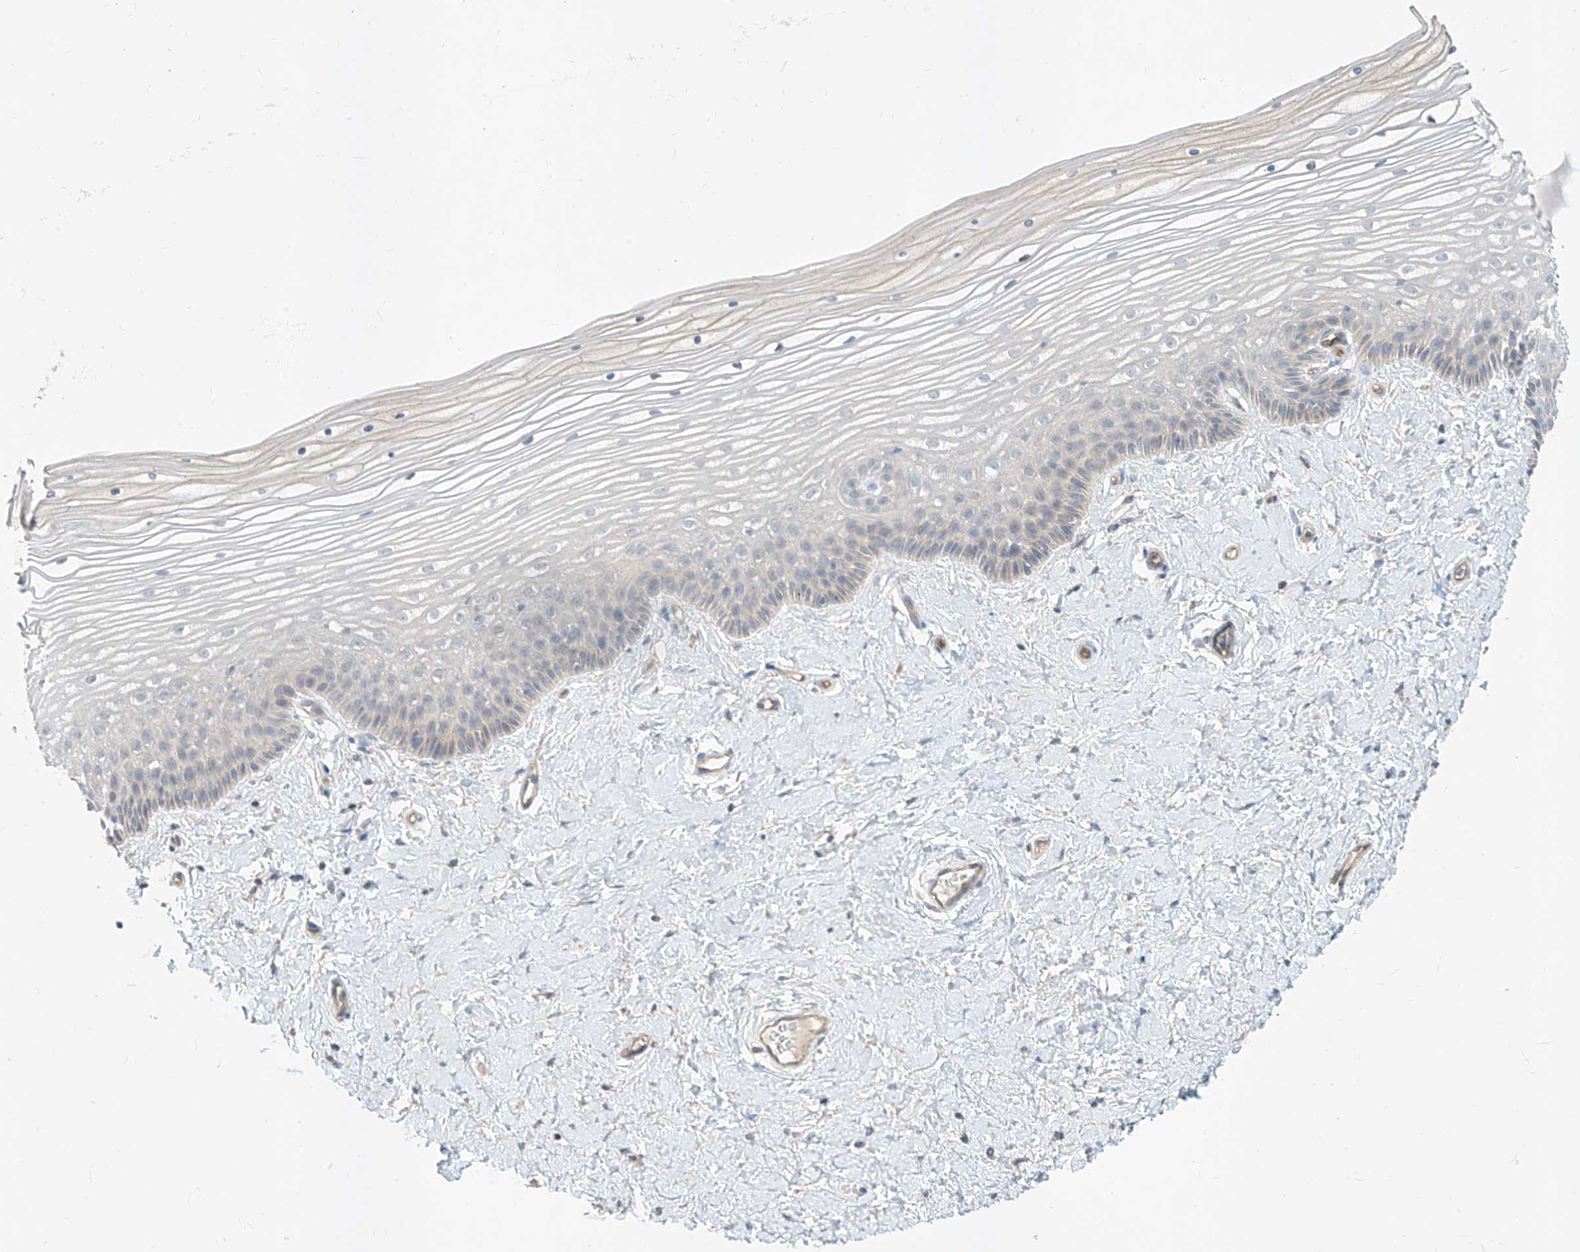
{"staining": {"intensity": "negative", "quantity": "none", "location": "none"}, "tissue": "vagina", "cell_type": "Squamous epithelial cells", "image_type": "normal", "snomed": [{"axis": "morphology", "description": "Normal tissue, NOS"}, {"axis": "topography", "description": "Vagina"}, {"axis": "topography", "description": "Cervix"}], "caption": "DAB (3,3'-diaminobenzidine) immunohistochemical staining of normal human vagina shows no significant expression in squamous epithelial cells. (DAB (3,3'-diaminobenzidine) IHC, high magnification).", "gene": "EPHX4", "patient": {"sex": "female", "age": 40}}